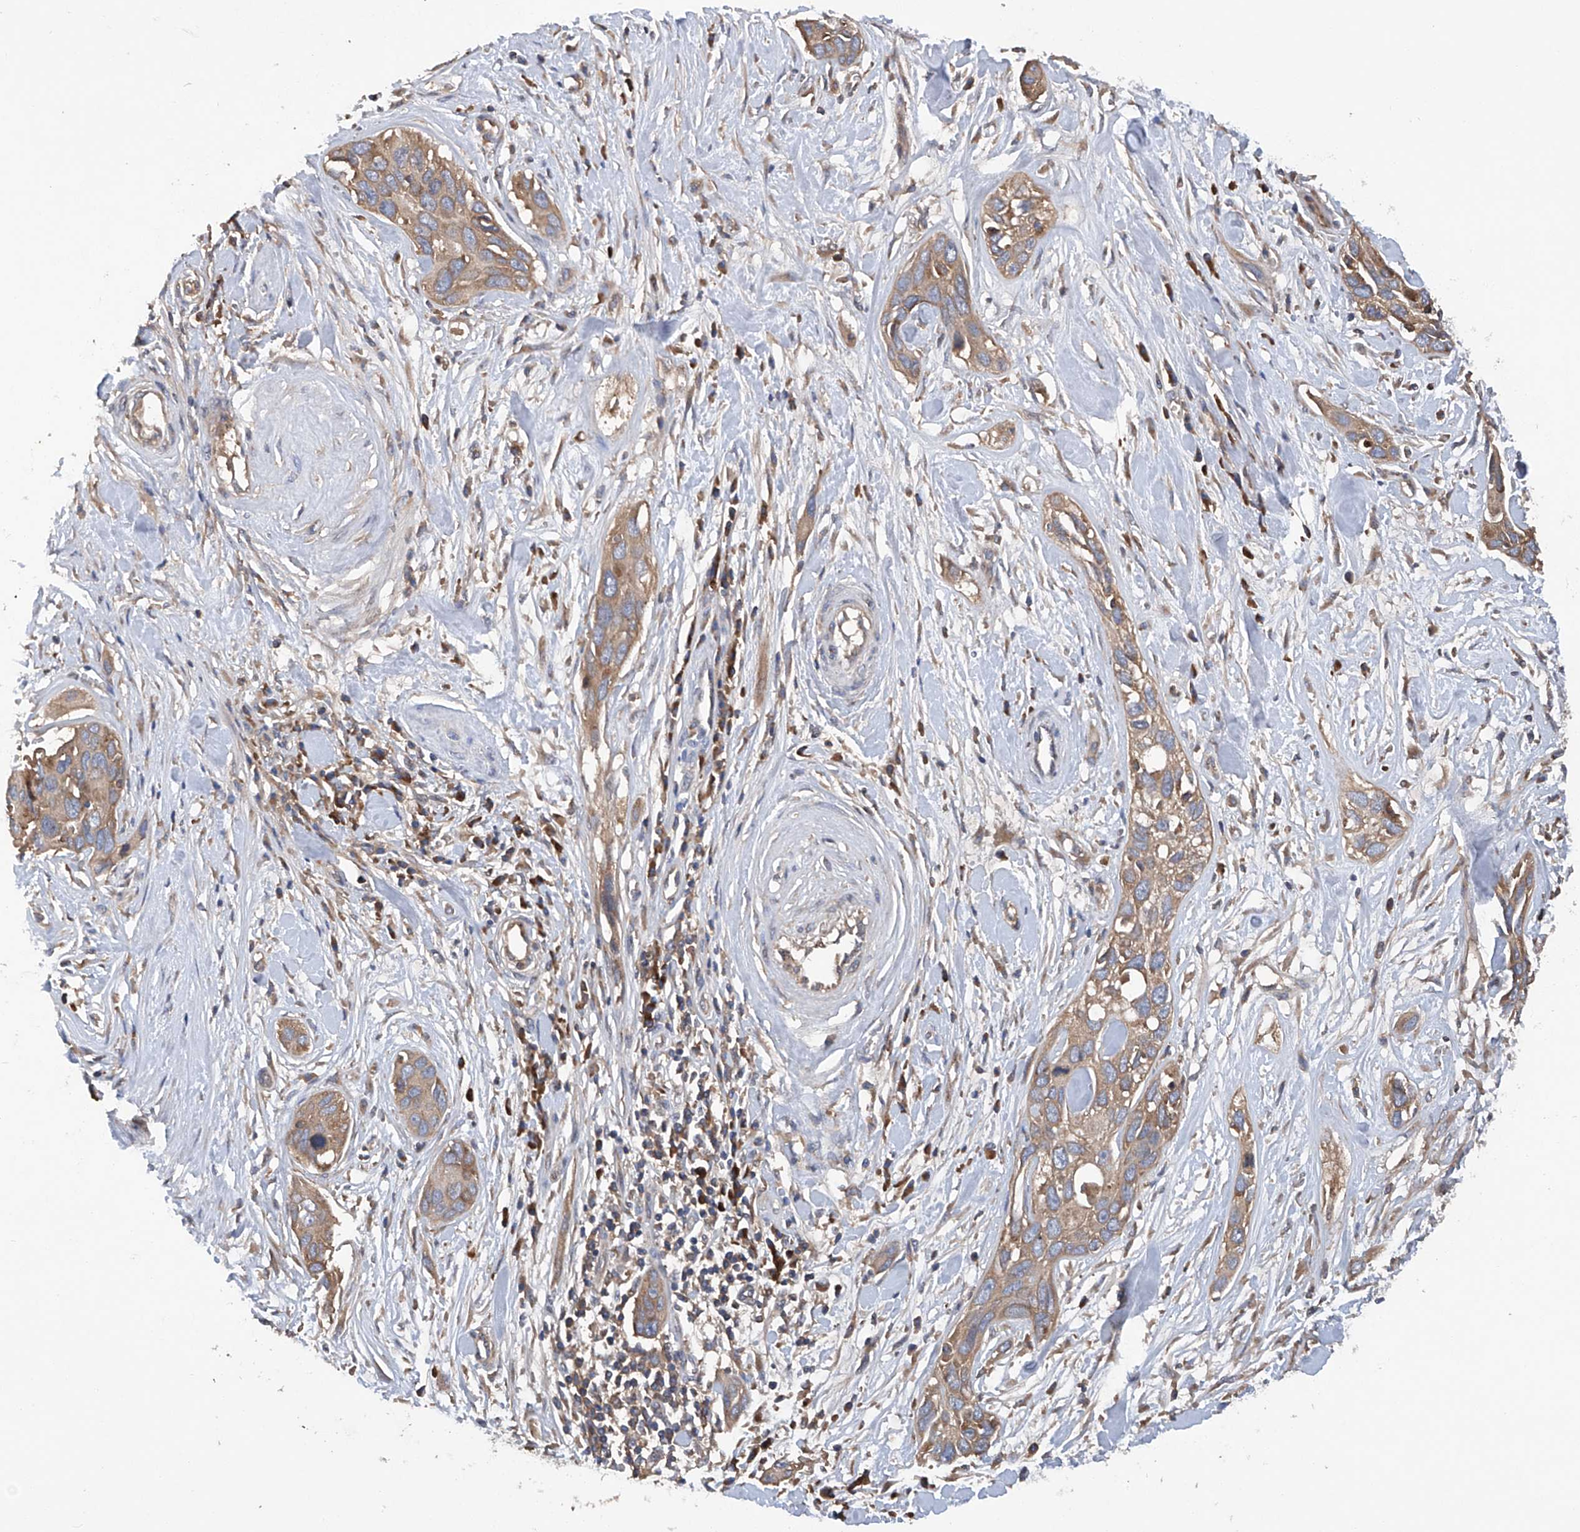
{"staining": {"intensity": "moderate", "quantity": ">75%", "location": "cytoplasmic/membranous"}, "tissue": "pancreatic cancer", "cell_type": "Tumor cells", "image_type": "cancer", "snomed": [{"axis": "morphology", "description": "Adenocarcinoma, NOS"}, {"axis": "topography", "description": "Pancreas"}], "caption": "Protein expression analysis of human adenocarcinoma (pancreatic) reveals moderate cytoplasmic/membranous positivity in about >75% of tumor cells. (DAB (3,3'-diaminobenzidine) IHC, brown staining for protein, blue staining for nuclei).", "gene": "ASCC3", "patient": {"sex": "female", "age": 60}}